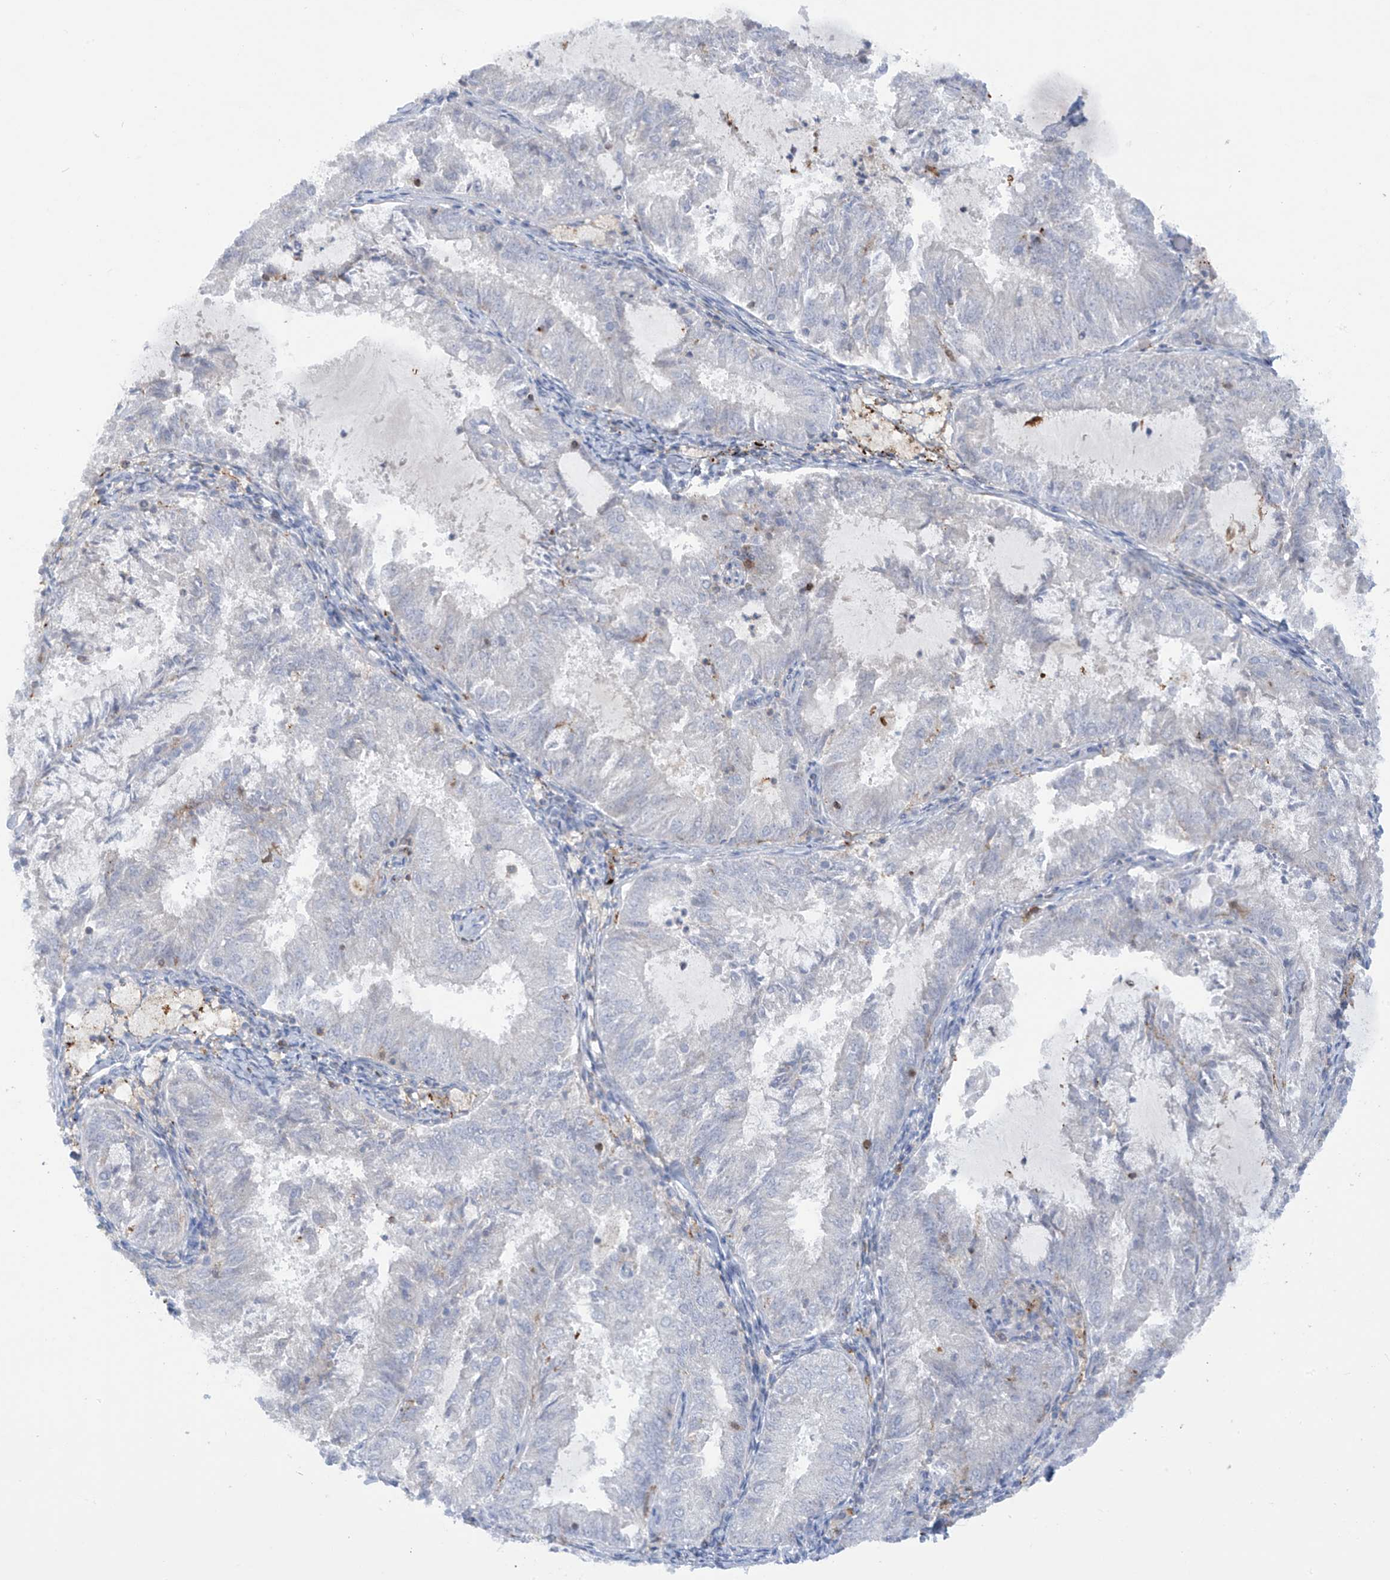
{"staining": {"intensity": "negative", "quantity": "none", "location": "none"}, "tissue": "endometrial cancer", "cell_type": "Tumor cells", "image_type": "cancer", "snomed": [{"axis": "morphology", "description": "Adenocarcinoma, NOS"}, {"axis": "topography", "description": "Endometrium"}], "caption": "There is no significant expression in tumor cells of endometrial adenocarcinoma.", "gene": "TRMT2B", "patient": {"sex": "female", "age": 57}}